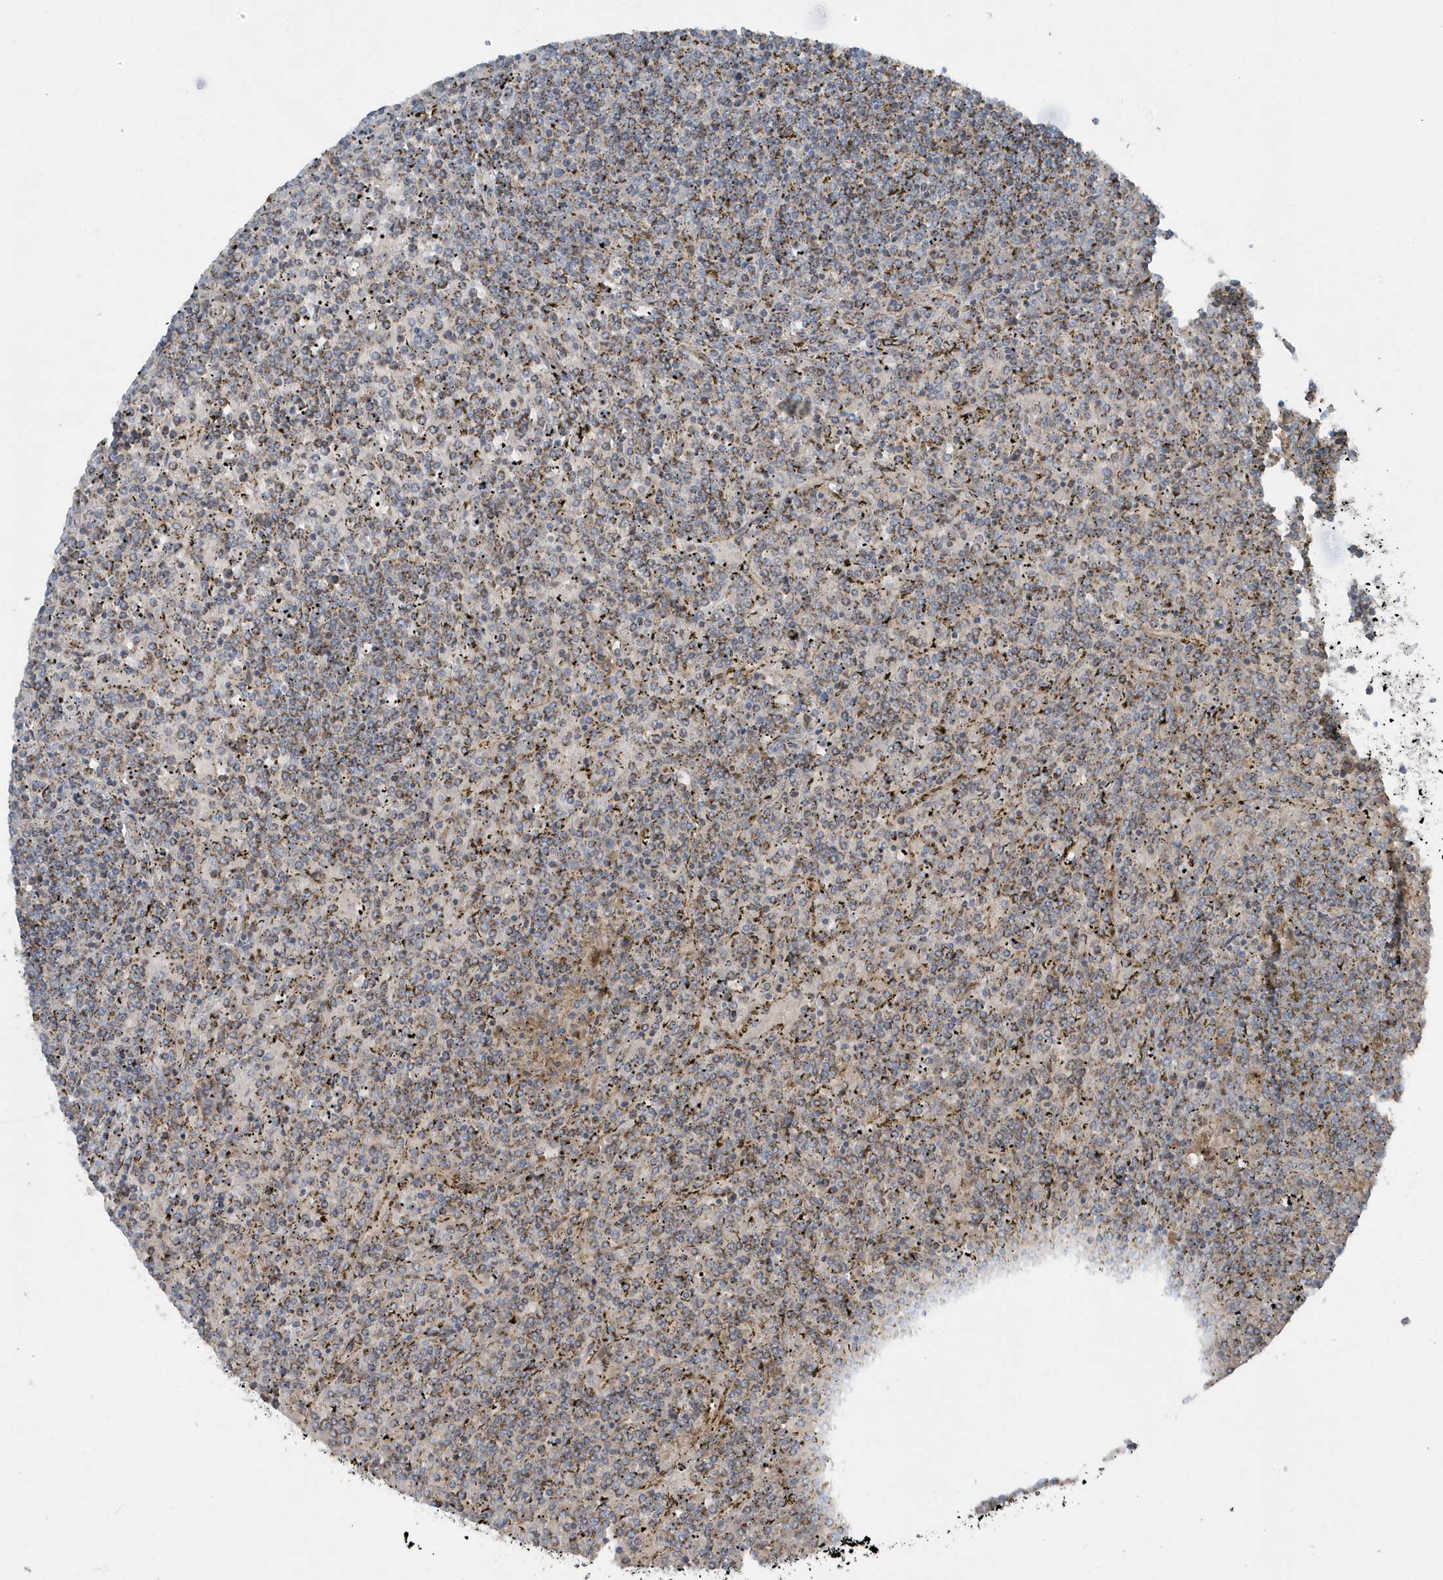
{"staining": {"intensity": "weak", "quantity": "25%-75%", "location": "cytoplasmic/membranous"}, "tissue": "lymphoma", "cell_type": "Tumor cells", "image_type": "cancer", "snomed": [{"axis": "morphology", "description": "Malignant lymphoma, non-Hodgkin's type, Low grade"}, {"axis": "topography", "description": "Spleen"}], "caption": "DAB (3,3'-diaminobenzidine) immunohistochemical staining of lymphoma shows weak cytoplasmic/membranous protein positivity in approximately 25%-75% of tumor cells.", "gene": "SLC38A2", "patient": {"sex": "female", "age": 19}}